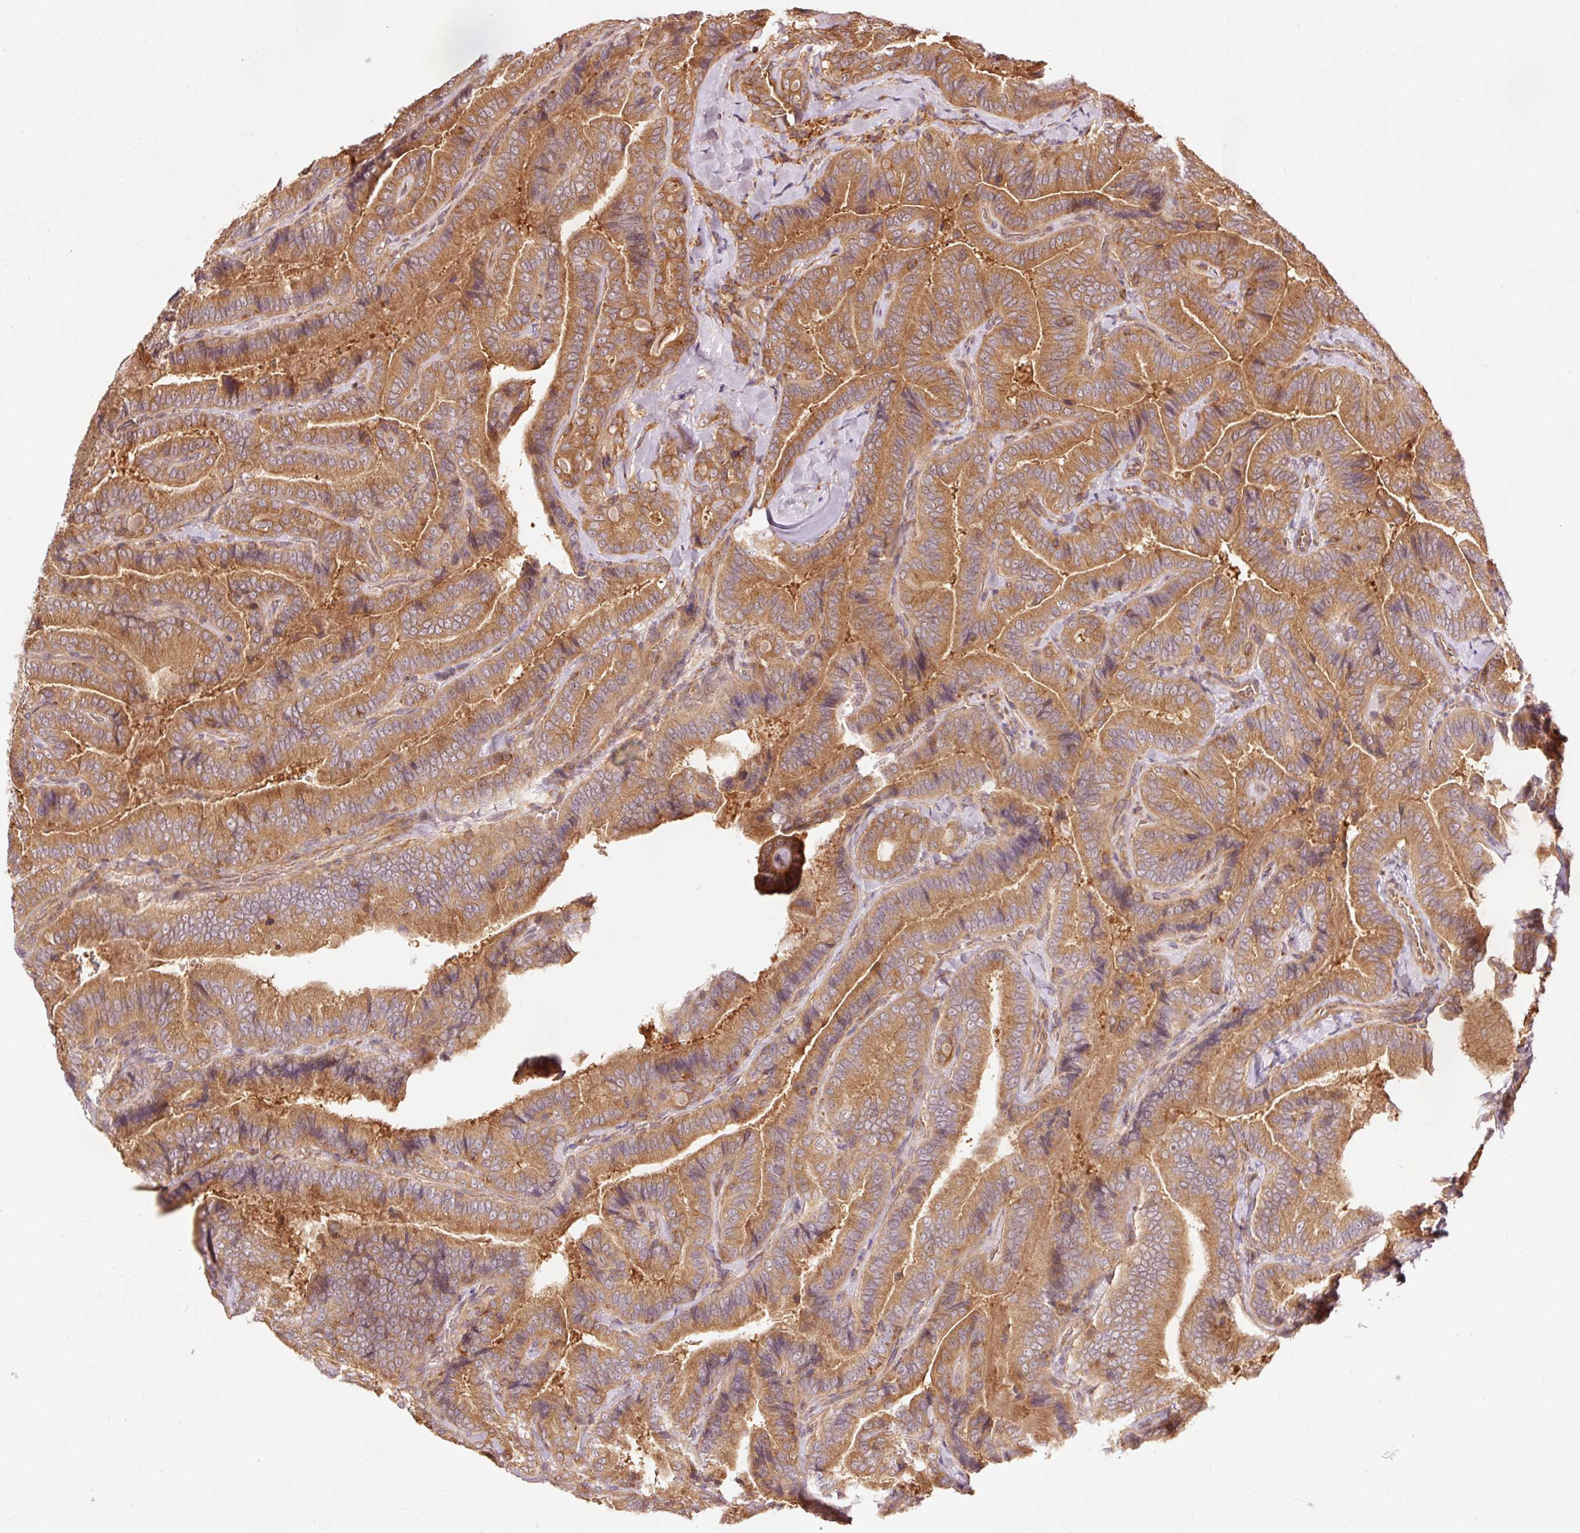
{"staining": {"intensity": "moderate", "quantity": ">75%", "location": "cytoplasmic/membranous"}, "tissue": "thyroid cancer", "cell_type": "Tumor cells", "image_type": "cancer", "snomed": [{"axis": "morphology", "description": "Papillary adenocarcinoma, NOS"}, {"axis": "topography", "description": "Thyroid gland"}], "caption": "This micrograph exhibits immunohistochemistry staining of human thyroid cancer, with medium moderate cytoplasmic/membranous expression in approximately >75% of tumor cells.", "gene": "PDAP1", "patient": {"sex": "male", "age": 61}}